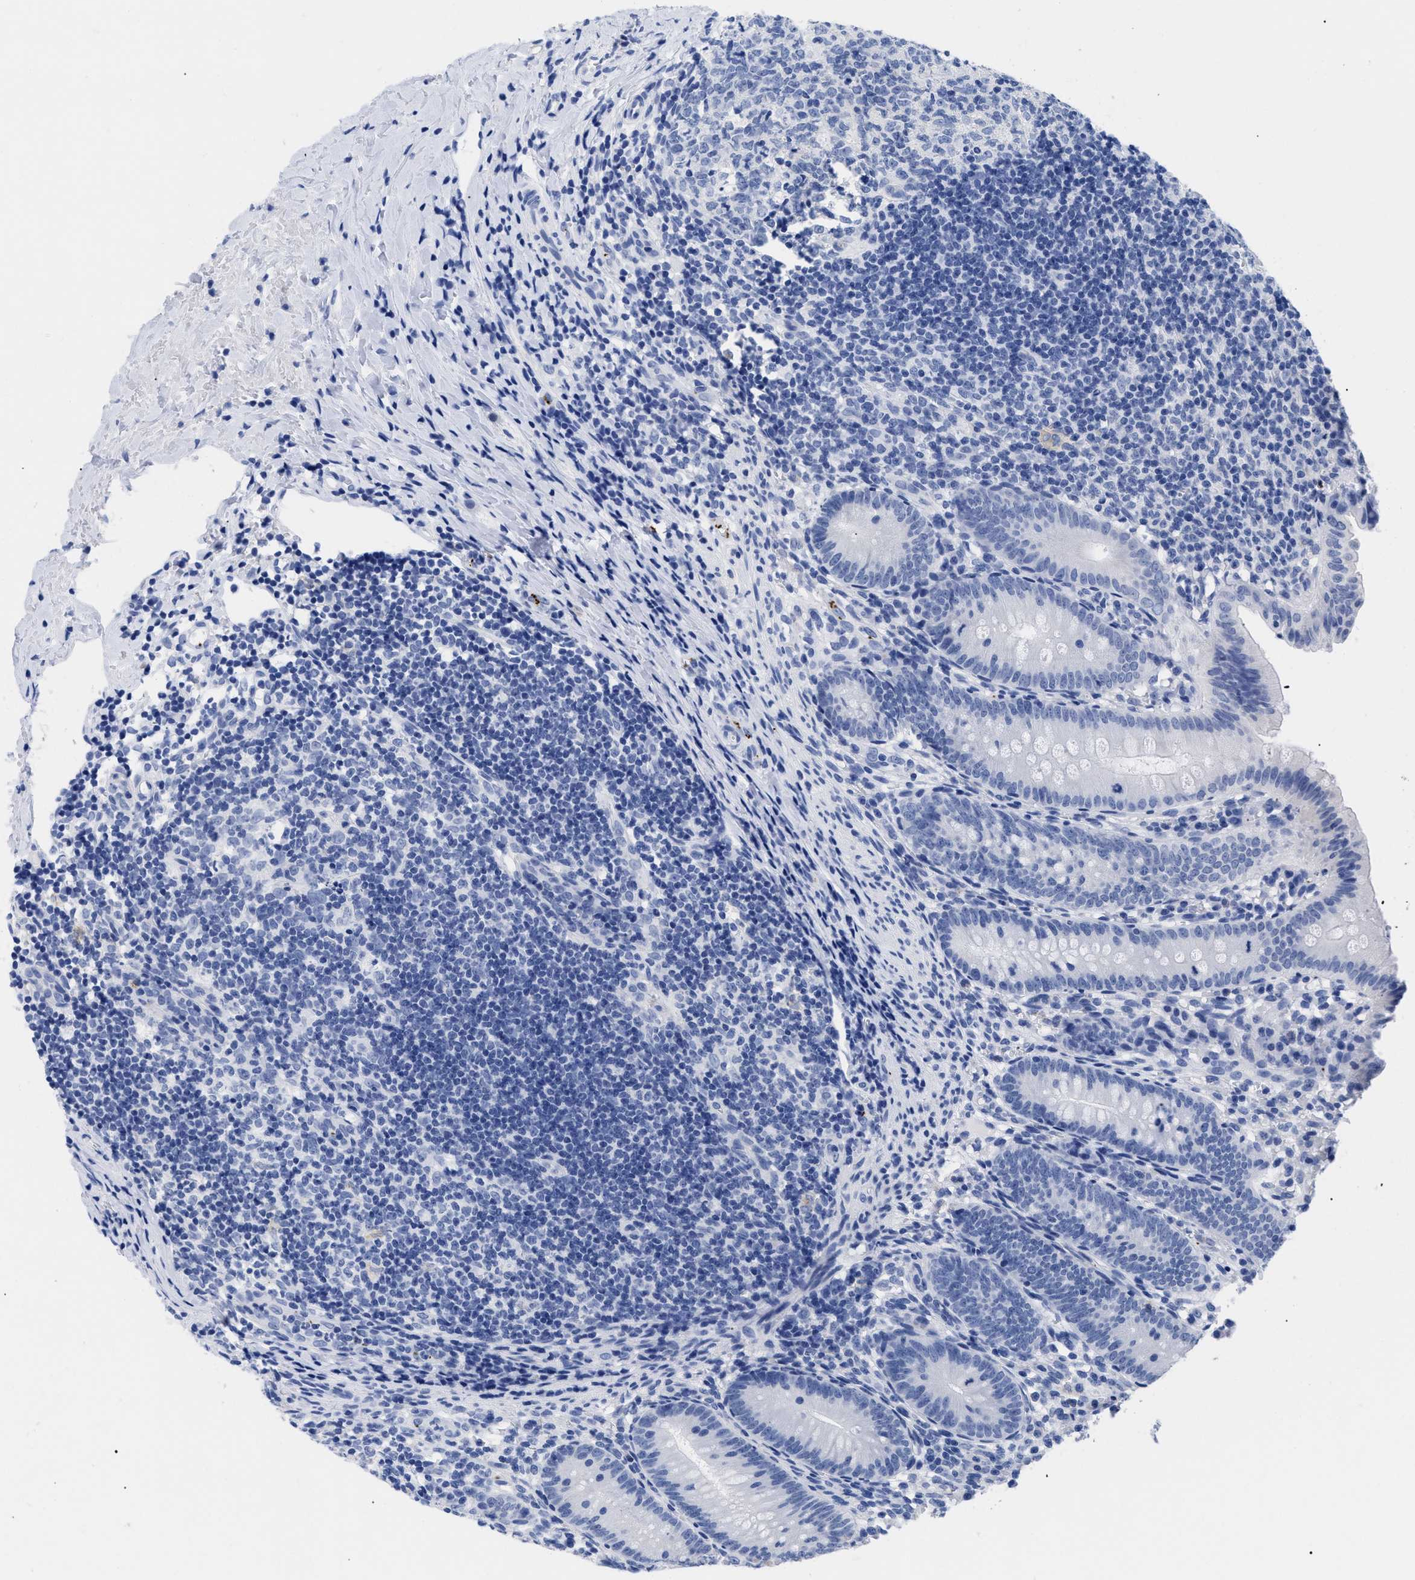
{"staining": {"intensity": "negative", "quantity": "none", "location": "none"}, "tissue": "appendix", "cell_type": "Glandular cells", "image_type": "normal", "snomed": [{"axis": "morphology", "description": "Normal tissue, NOS"}, {"axis": "topography", "description": "Appendix"}], "caption": "Glandular cells show no significant staining in benign appendix. (IHC, brightfield microscopy, high magnification).", "gene": "TREML1", "patient": {"sex": "male", "age": 1}}